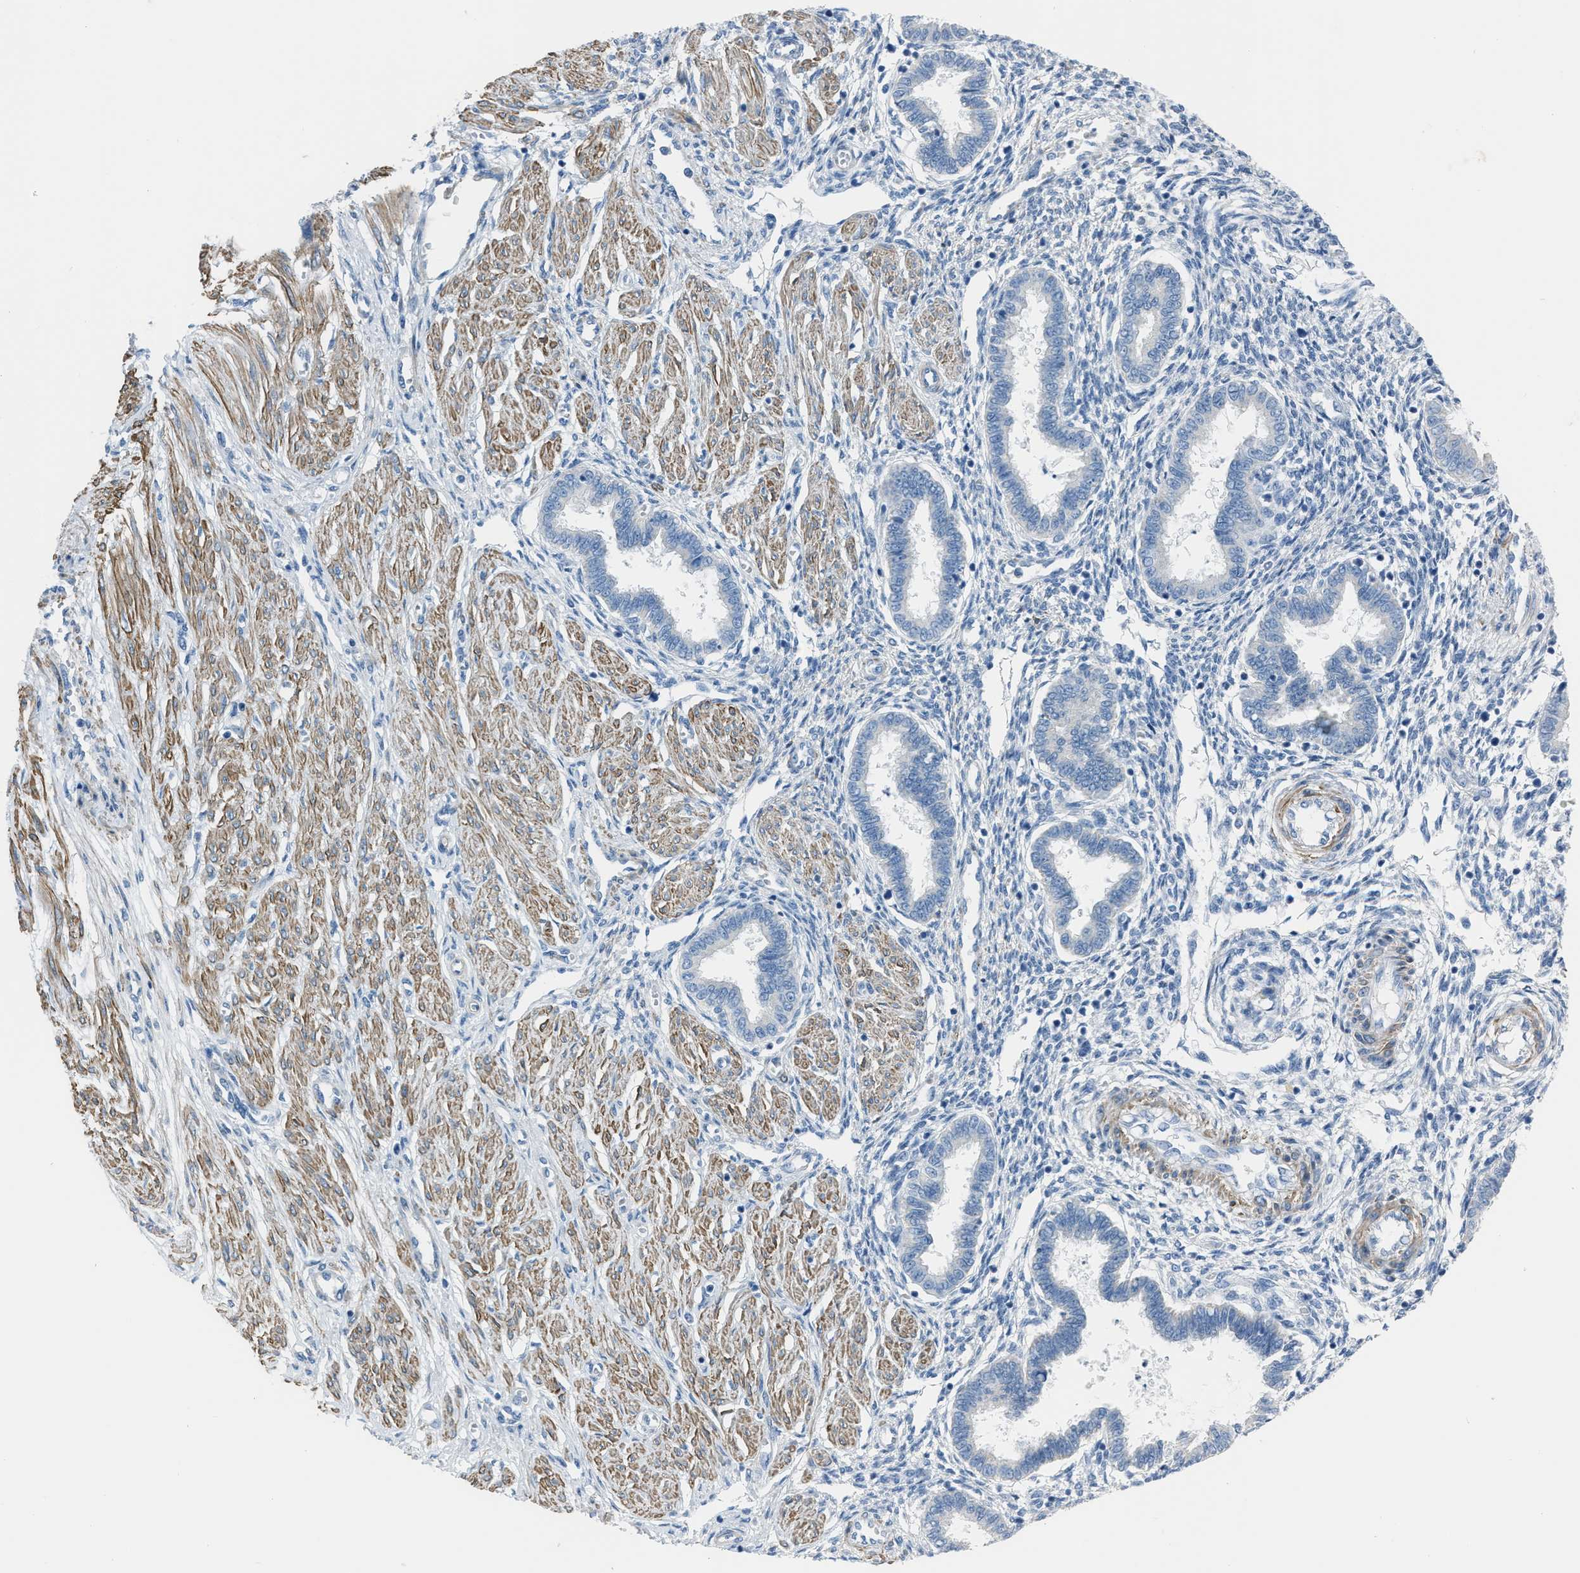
{"staining": {"intensity": "negative", "quantity": "none", "location": "none"}, "tissue": "endometrium", "cell_type": "Cells in endometrial stroma", "image_type": "normal", "snomed": [{"axis": "morphology", "description": "Normal tissue, NOS"}, {"axis": "topography", "description": "Endometrium"}], "caption": "Cells in endometrial stroma are negative for protein expression in normal human endometrium. The staining is performed using DAB brown chromogen with nuclei counter-stained in using hematoxylin.", "gene": "SPATC1L", "patient": {"sex": "female", "age": 33}}